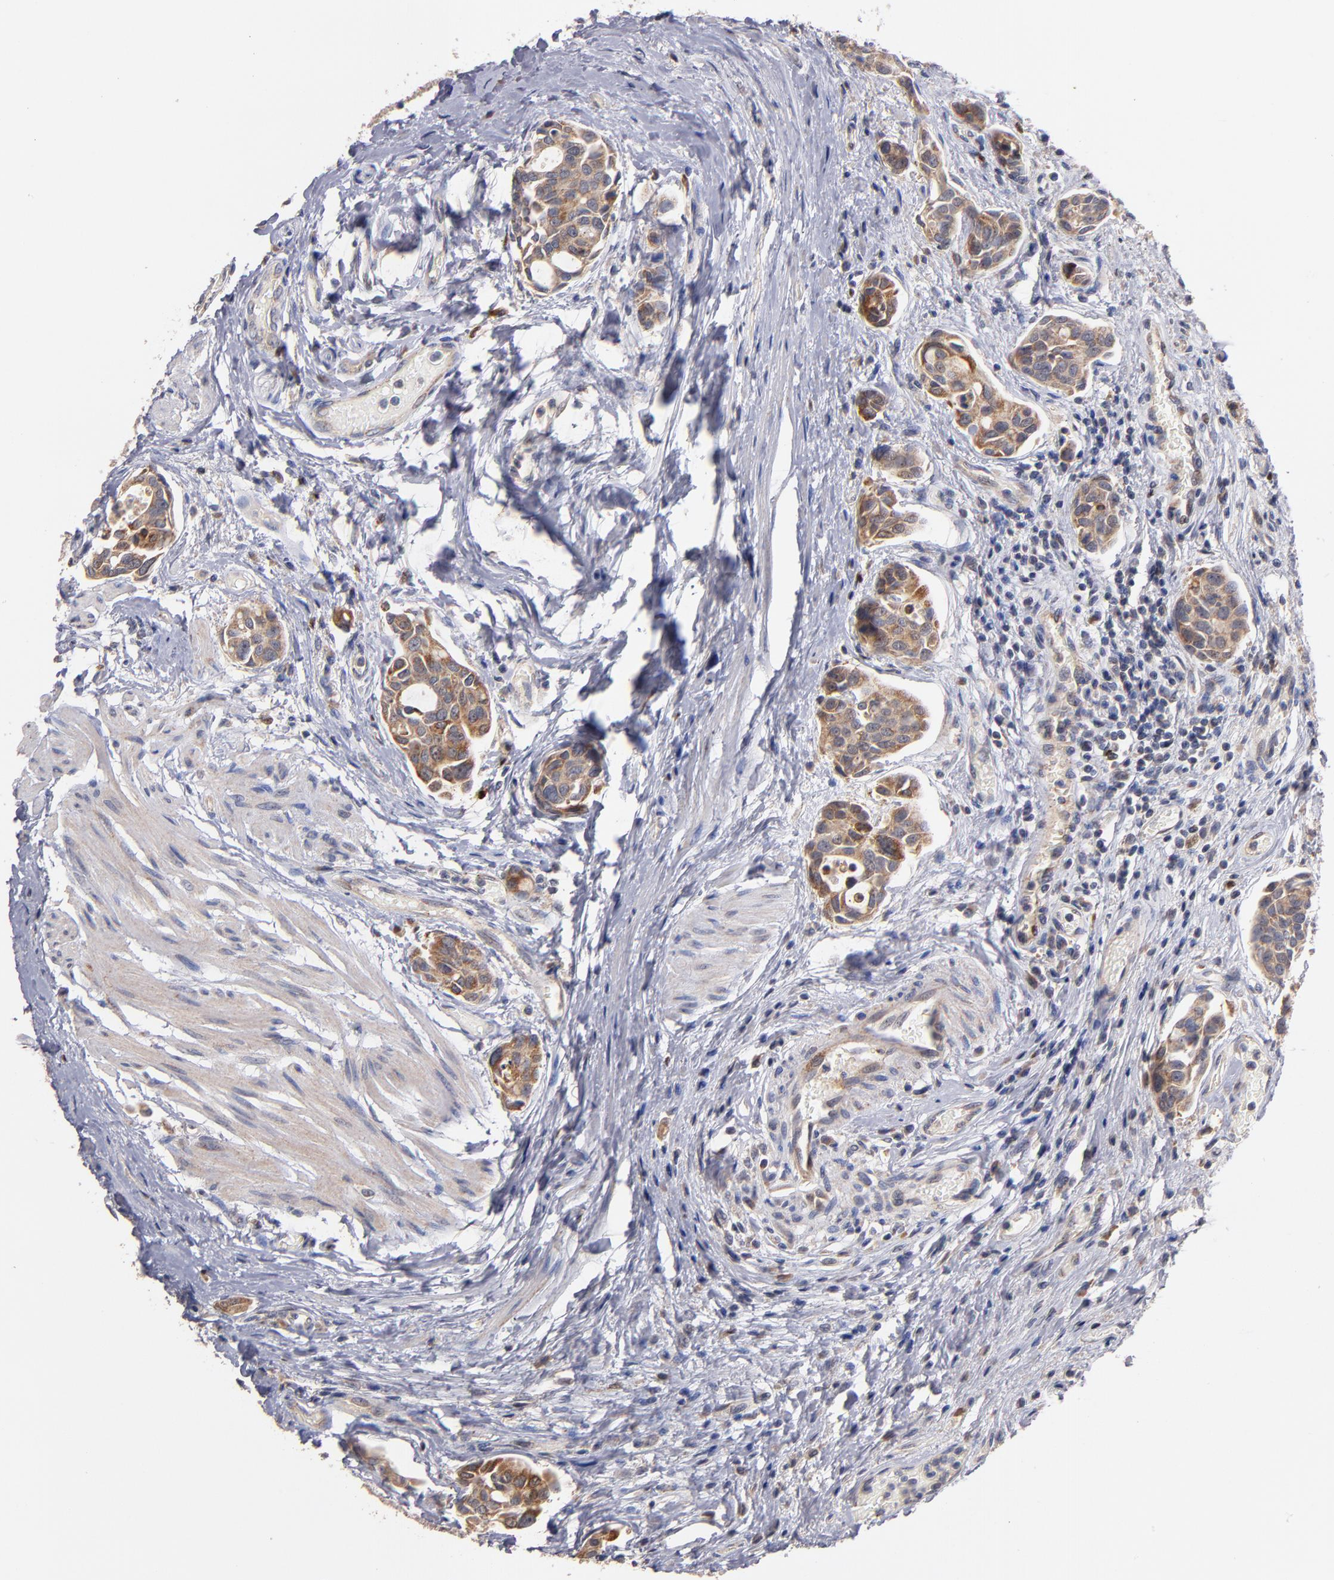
{"staining": {"intensity": "weak", "quantity": ">75%", "location": "cytoplasmic/membranous"}, "tissue": "urothelial cancer", "cell_type": "Tumor cells", "image_type": "cancer", "snomed": [{"axis": "morphology", "description": "Urothelial carcinoma, High grade"}, {"axis": "topography", "description": "Urinary bladder"}], "caption": "Weak cytoplasmic/membranous positivity for a protein is identified in about >75% of tumor cells of high-grade urothelial carcinoma using immunohistochemistry.", "gene": "DIABLO", "patient": {"sex": "male", "age": 78}}